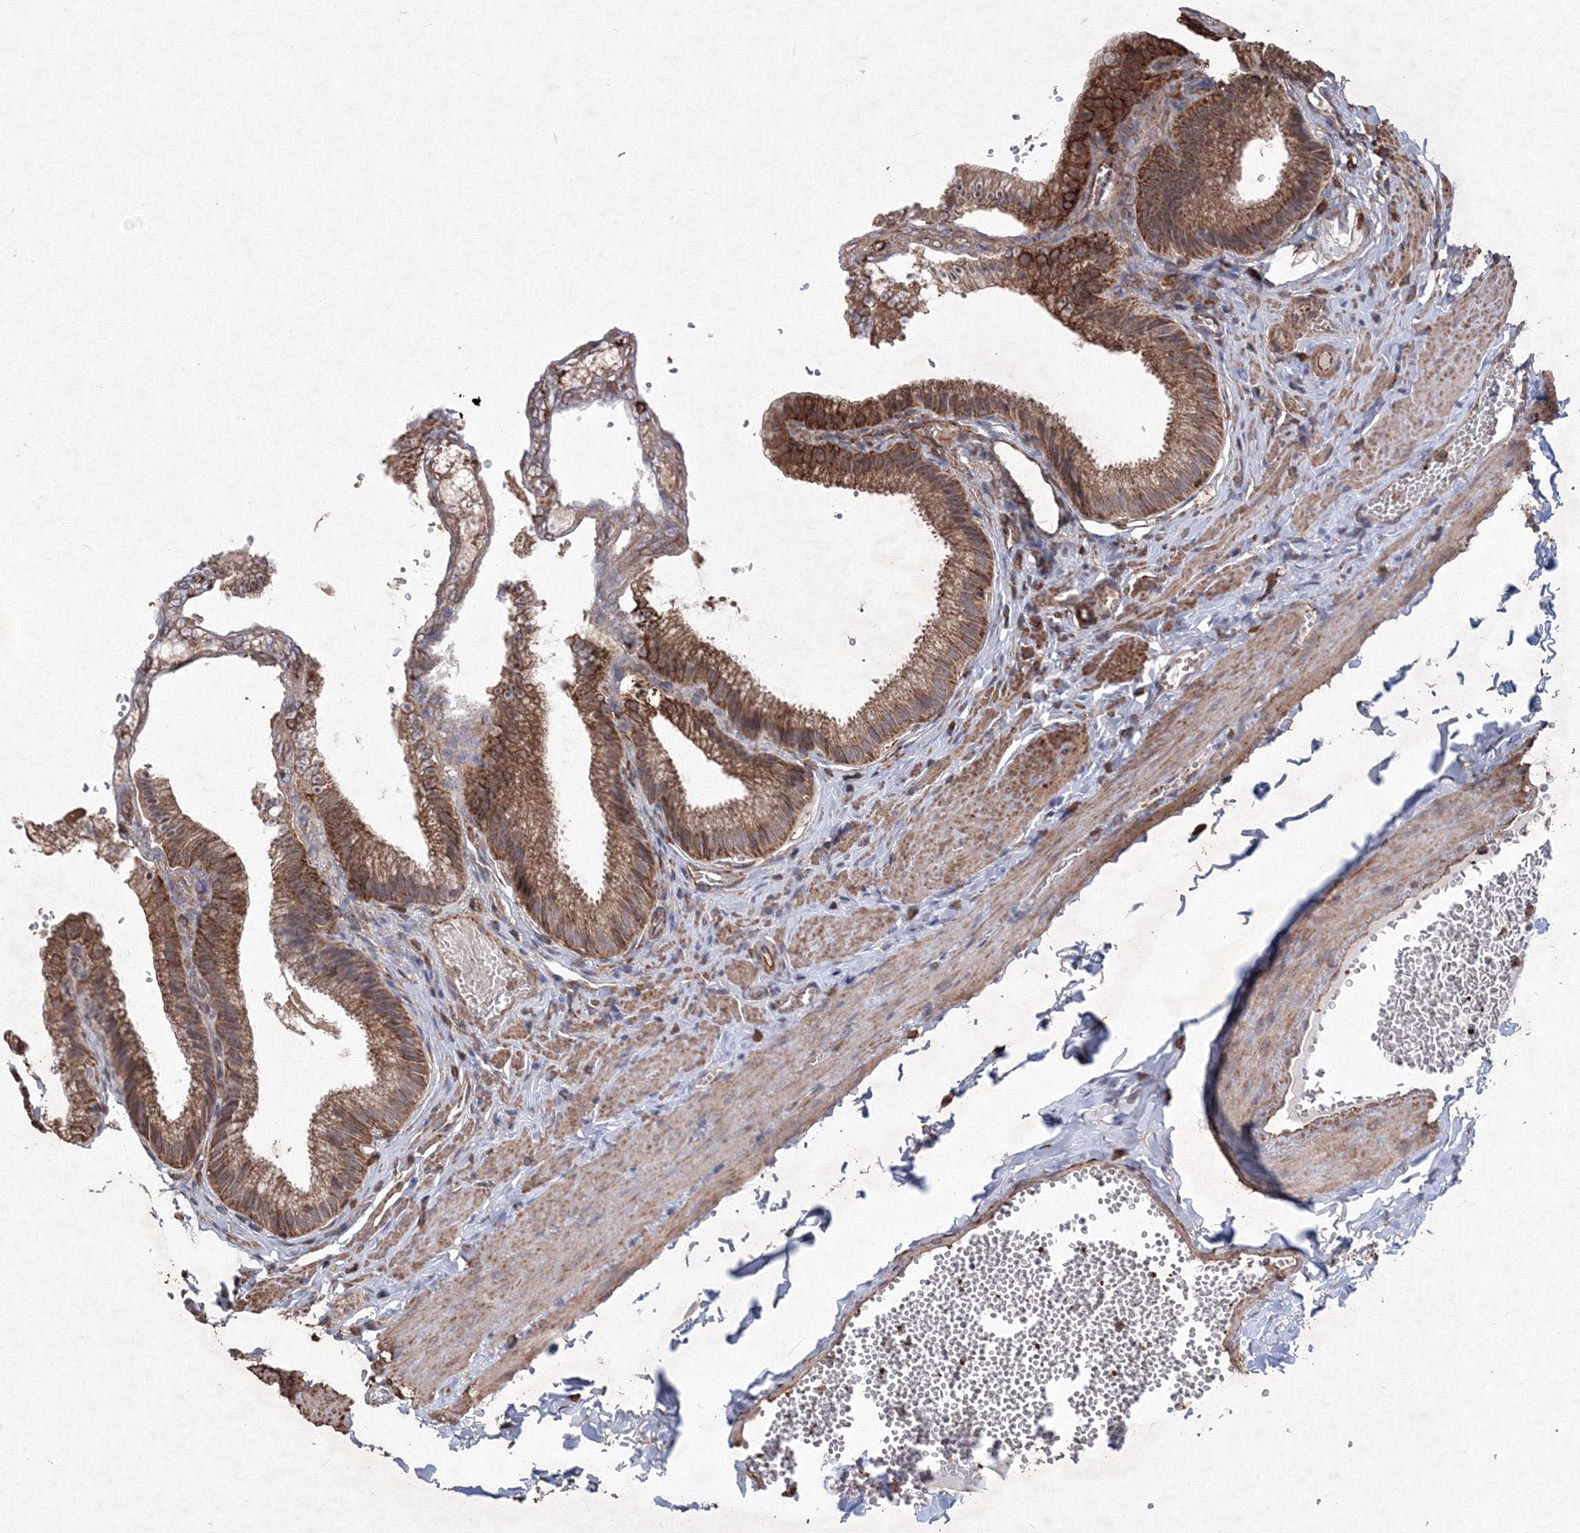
{"staining": {"intensity": "moderate", "quantity": ">75%", "location": "cytoplasmic/membranous"}, "tissue": "gallbladder", "cell_type": "Glandular cells", "image_type": "normal", "snomed": [{"axis": "morphology", "description": "Normal tissue, NOS"}, {"axis": "topography", "description": "Gallbladder"}], "caption": "Gallbladder stained for a protein shows moderate cytoplasmic/membranous positivity in glandular cells. The protein of interest is shown in brown color, while the nuclei are stained blue.", "gene": "TMEM139", "patient": {"sex": "male", "age": 38}}